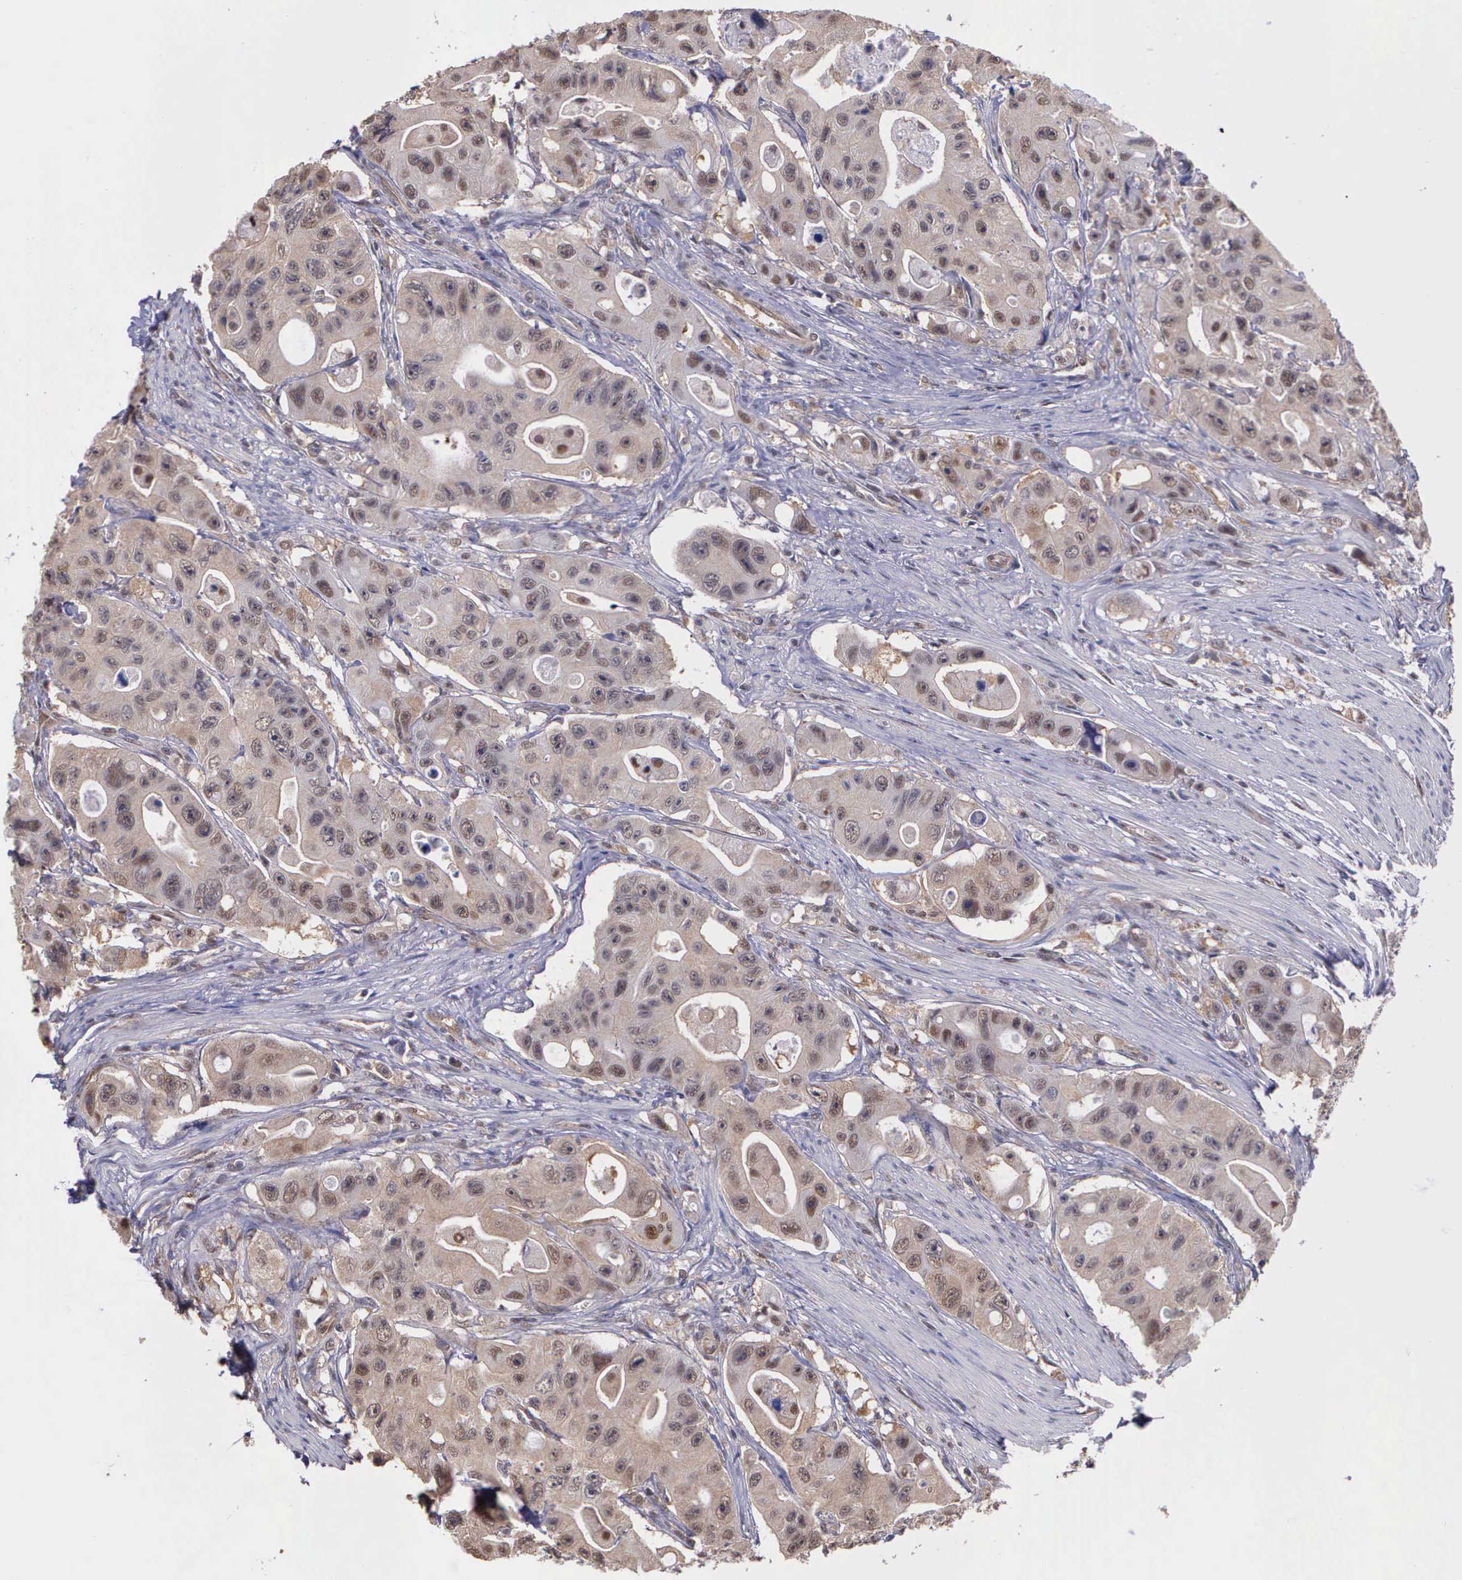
{"staining": {"intensity": "weak", "quantity": ">75%", "location": "cytoplasmic/membranous"}, "tissue": "colorectal cancer", "cell_type": "Tumor cells", "image_type": "cancer", "snomed": [{"axis": "morphology", "description": "Adenocarcinoma, NOS"}, {"axis": "topography", "description": "Colon"}], "caption": "The histopathology image demonstrates a brown stain indicating the presence of a protein in the cytoplasmic/membranous of tumor cells in colorectal cancer (adenocarcinoma).", "gene": "PSMC1", "patient": {"sex": "female", "age": 46}}